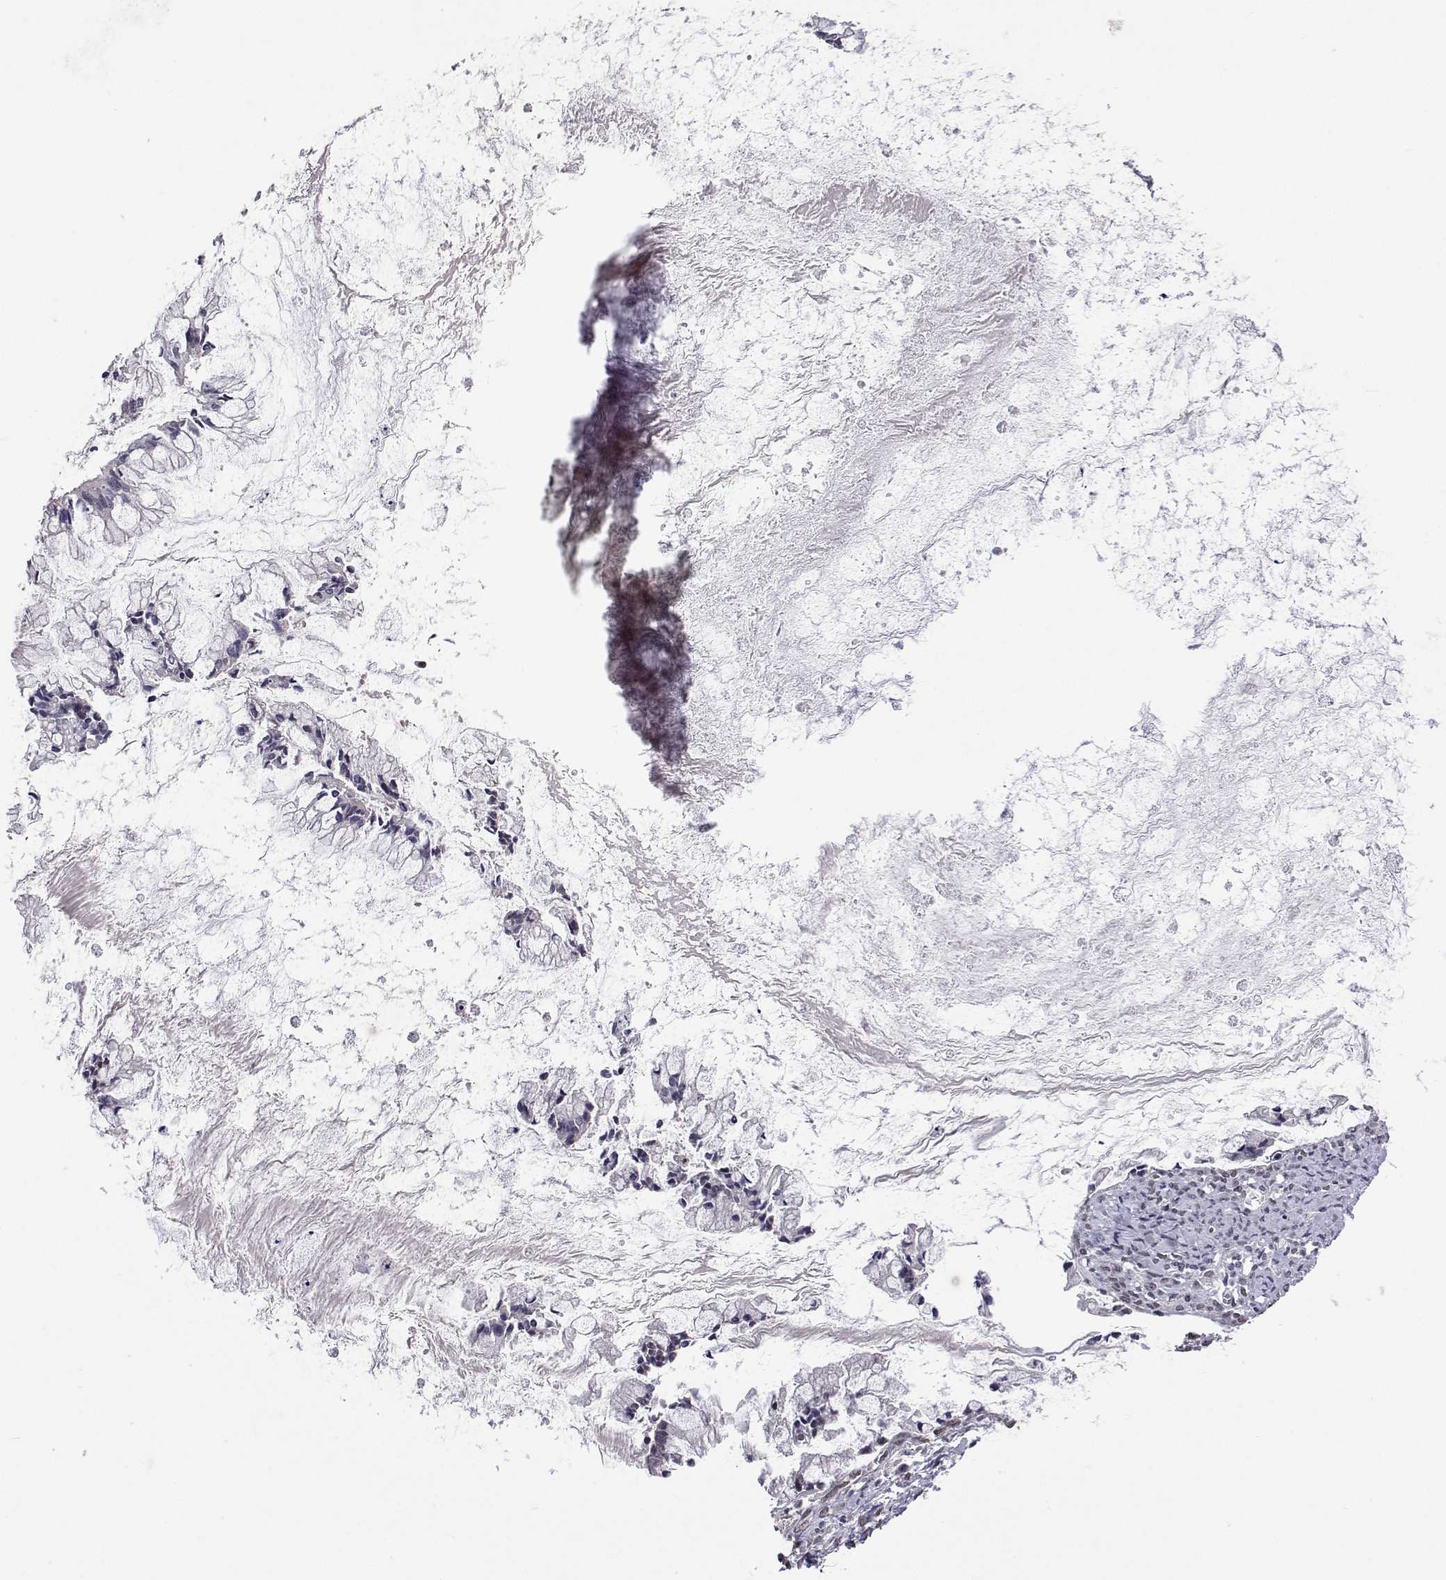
{"staining": {"intensity": "negative", "quantity": "none", "location": "none"}, "tissue": "ovarian cancer", "cell_type": "Tumor cells", "image_type": "cancer", "snomed": [{"axis": "morphology", "description": "Cystadenocarcinoma, mucinous, NOS"}, {"axis": "topography", "description": "Ovary"}], "caption": "High magnification brightfield microscopy of ovarian mucinous cystadenocarcinoma stained with DAB (3,3'-diaminobenzidine) (brown) and counterstained with hematoxylin (blue): tumor cells show no significant staining.", "gene": "HNRNPA0", "patient": {"sex": "female", "age": 67}}